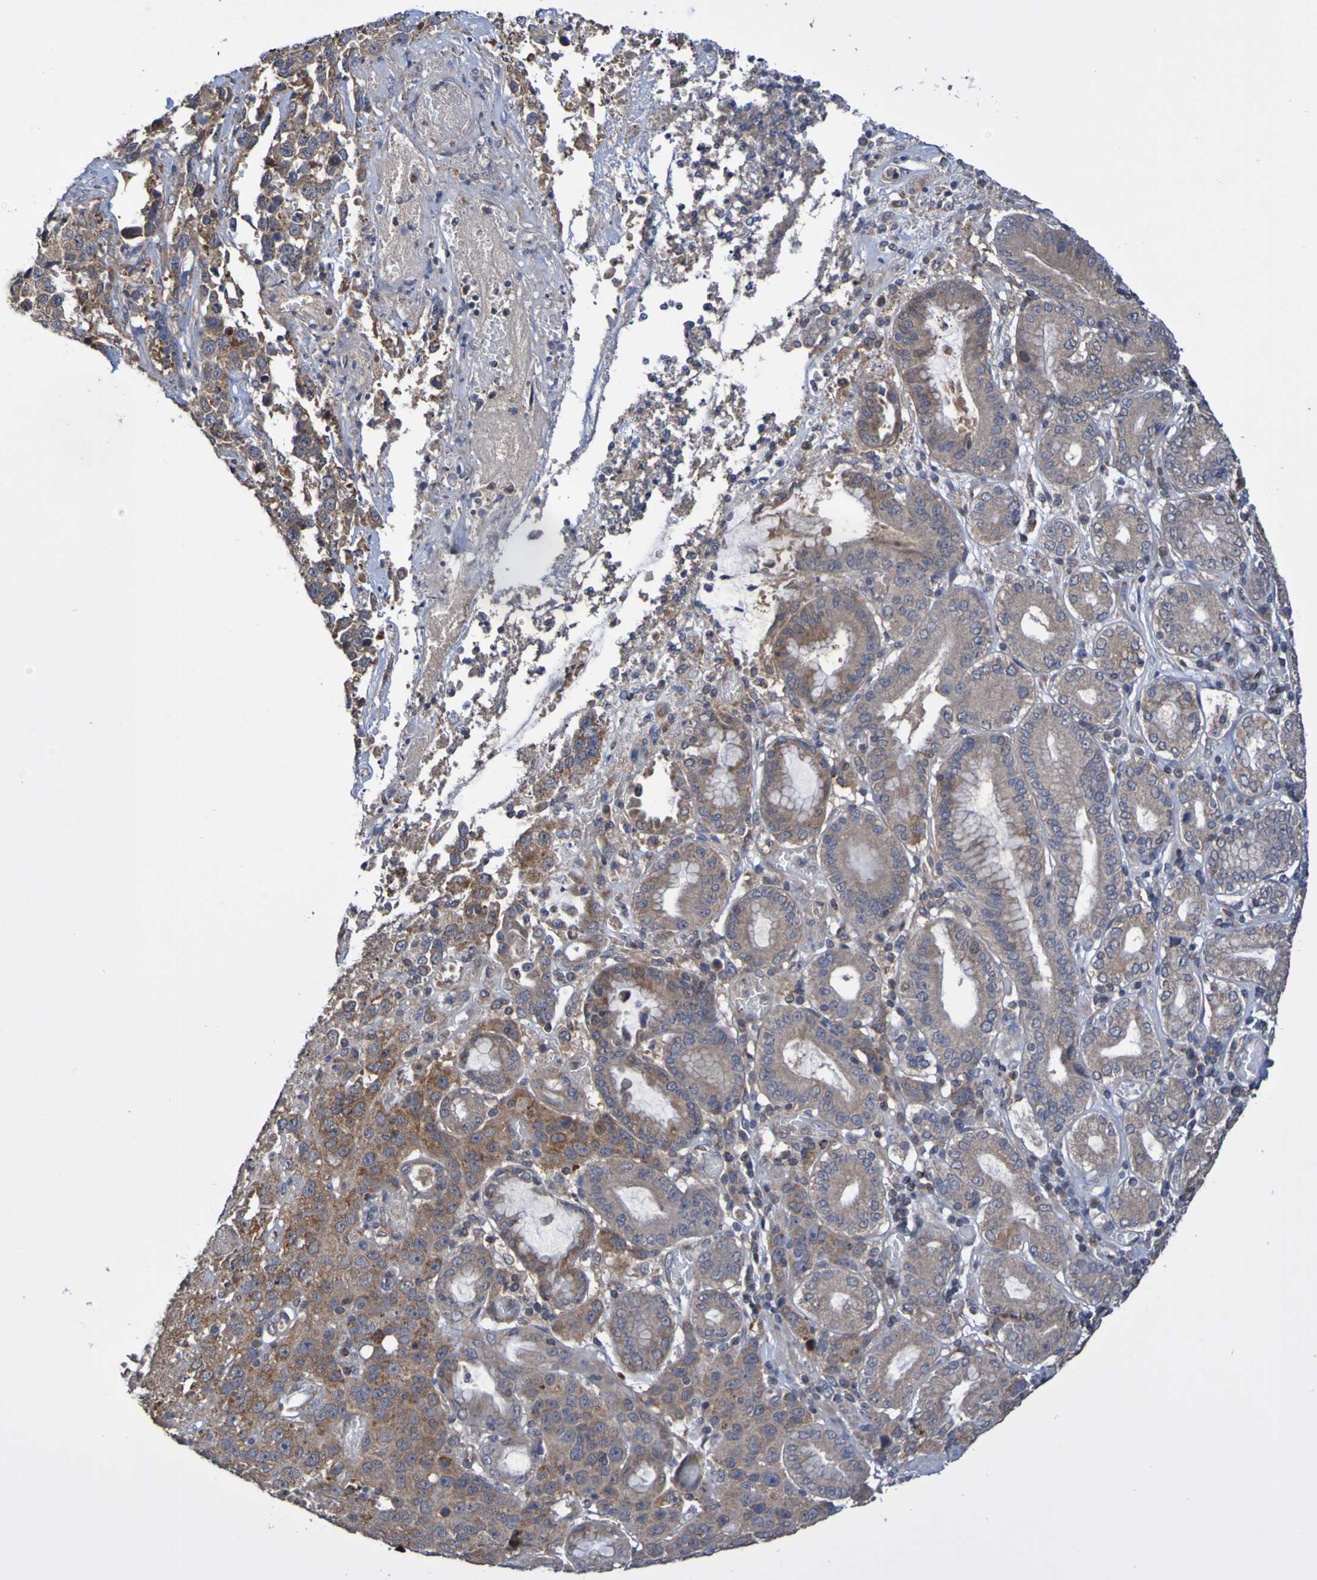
{"staining": {"intensity": "moderate", "quantity": "<25%", "location": "cytoplasmic/membranous"}, "tissue": "stomach cancer", "cell_type": "Tumor cells", "image_type": "cancer", "snomed": [{"axis": "morphology", "description": "Normal tissue, NOS"}, {"axis": "morphology", "description": "Adenocarcinoma, NOS"}, {"axis": "topography", "description": "Stomach"}], "caption": "This is an image of IHC staining of stomach cancer, which shows moderate positivity in the cytoplasmic/membranous of tumor cells.", "gene": "C3orf18", "patient": {"sex": "male", "age": 48}}